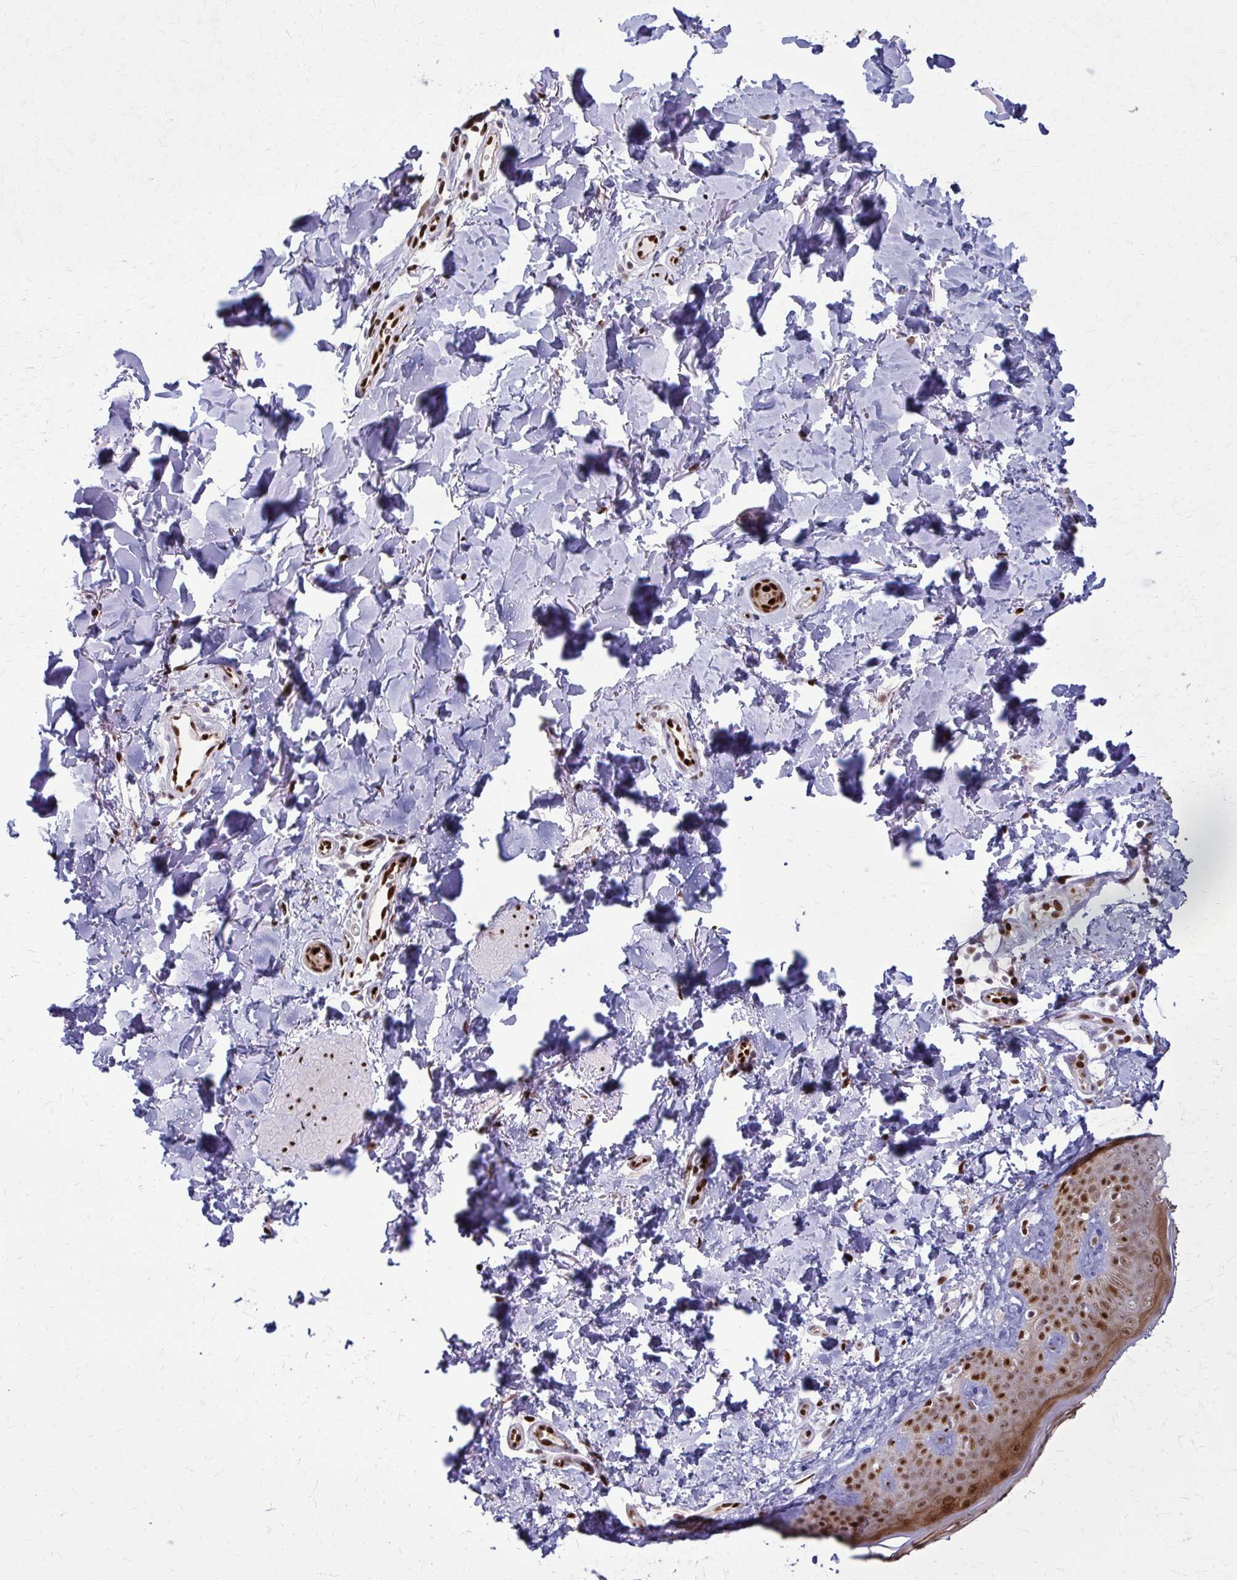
{"staining": {"intensity": "moderate", "quantity": ">75%", "location": "nuclear"}, "tissue": "skin", "cell_type": "Fibroblasts", "image_type": "normal", "snomed": [{"axis": "morphology", "description": "Normal tissue, NOS"}, {"axis": "topography", "description": "Skin"}, {"axis": "topography", "description": "Peripheral nerve tissue"}], "caption": "Approximately >75% of fibroblasts in unremarkable human skin exhibit moderate nuclear protein staining as visualized by brown immunohistochemical staining.", "gene": "ZNF559", "patient": {"sex": "female", "age": 45}}